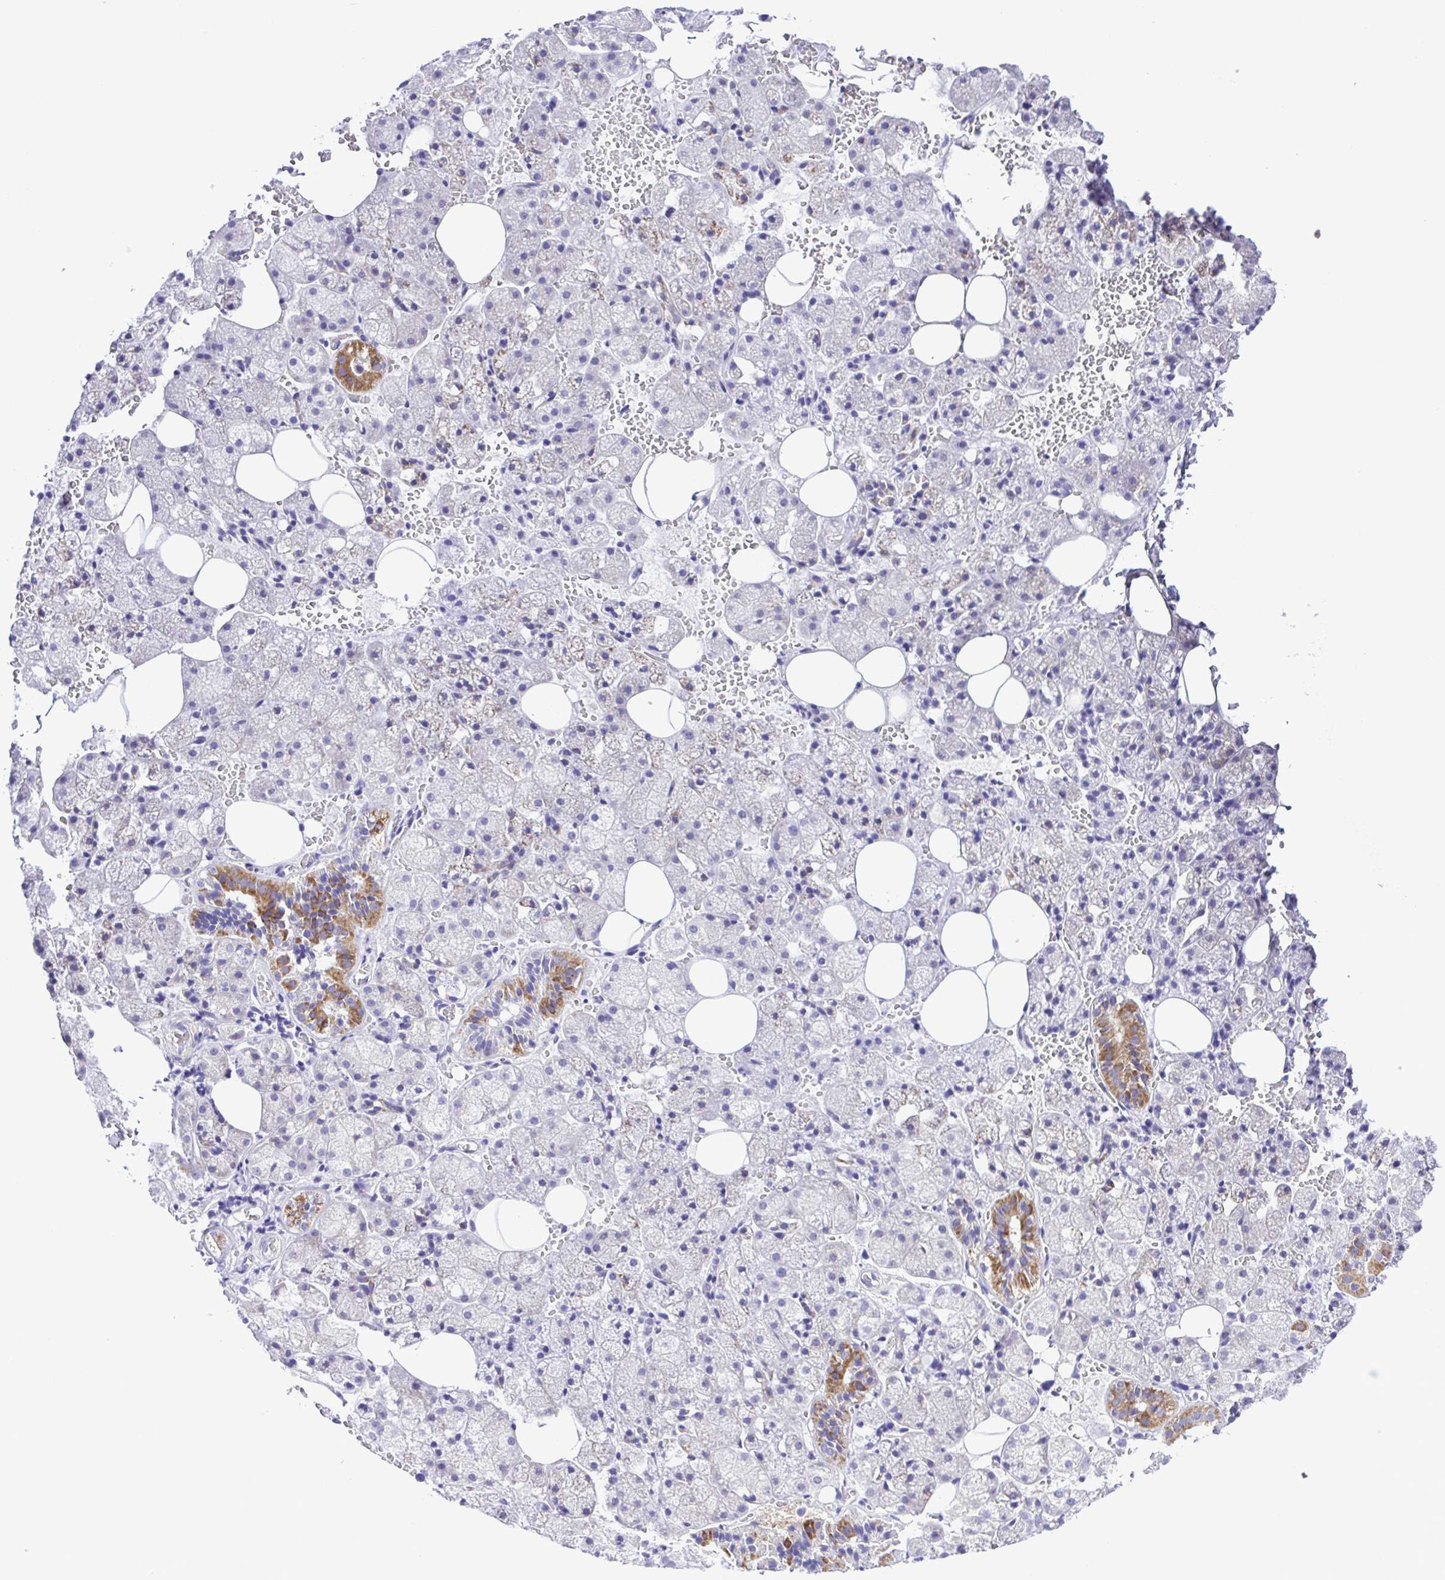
{"staining": {"intensity": "moderate", "quantity": "25%-75%", "location": "cytoplasmic/membranous"}, "tissue": "salivary gland", "cell_type": "Glandular cells", "image_type": "normal", "snomed": [{"axis": "morphology", "description": "Normal tissue, NOS"}, {"axis": "topography", "description": "Salivary gland"}, {"axis": "topography", "description": "Peripheral nerve tissue"}], "caption": "DAB immunohistochemical staining of unremarkable human salivary gland reveals moderate cytoplasmic/membranous protein expression in approximately 25%-75% of glandular cells. (DAB (3,3'-diaminobenzidine) IHC, brown staining for protein, blue staining for nuclei).", "gene": "SYT1", "patient": {"sex": "male", "age": 38}}